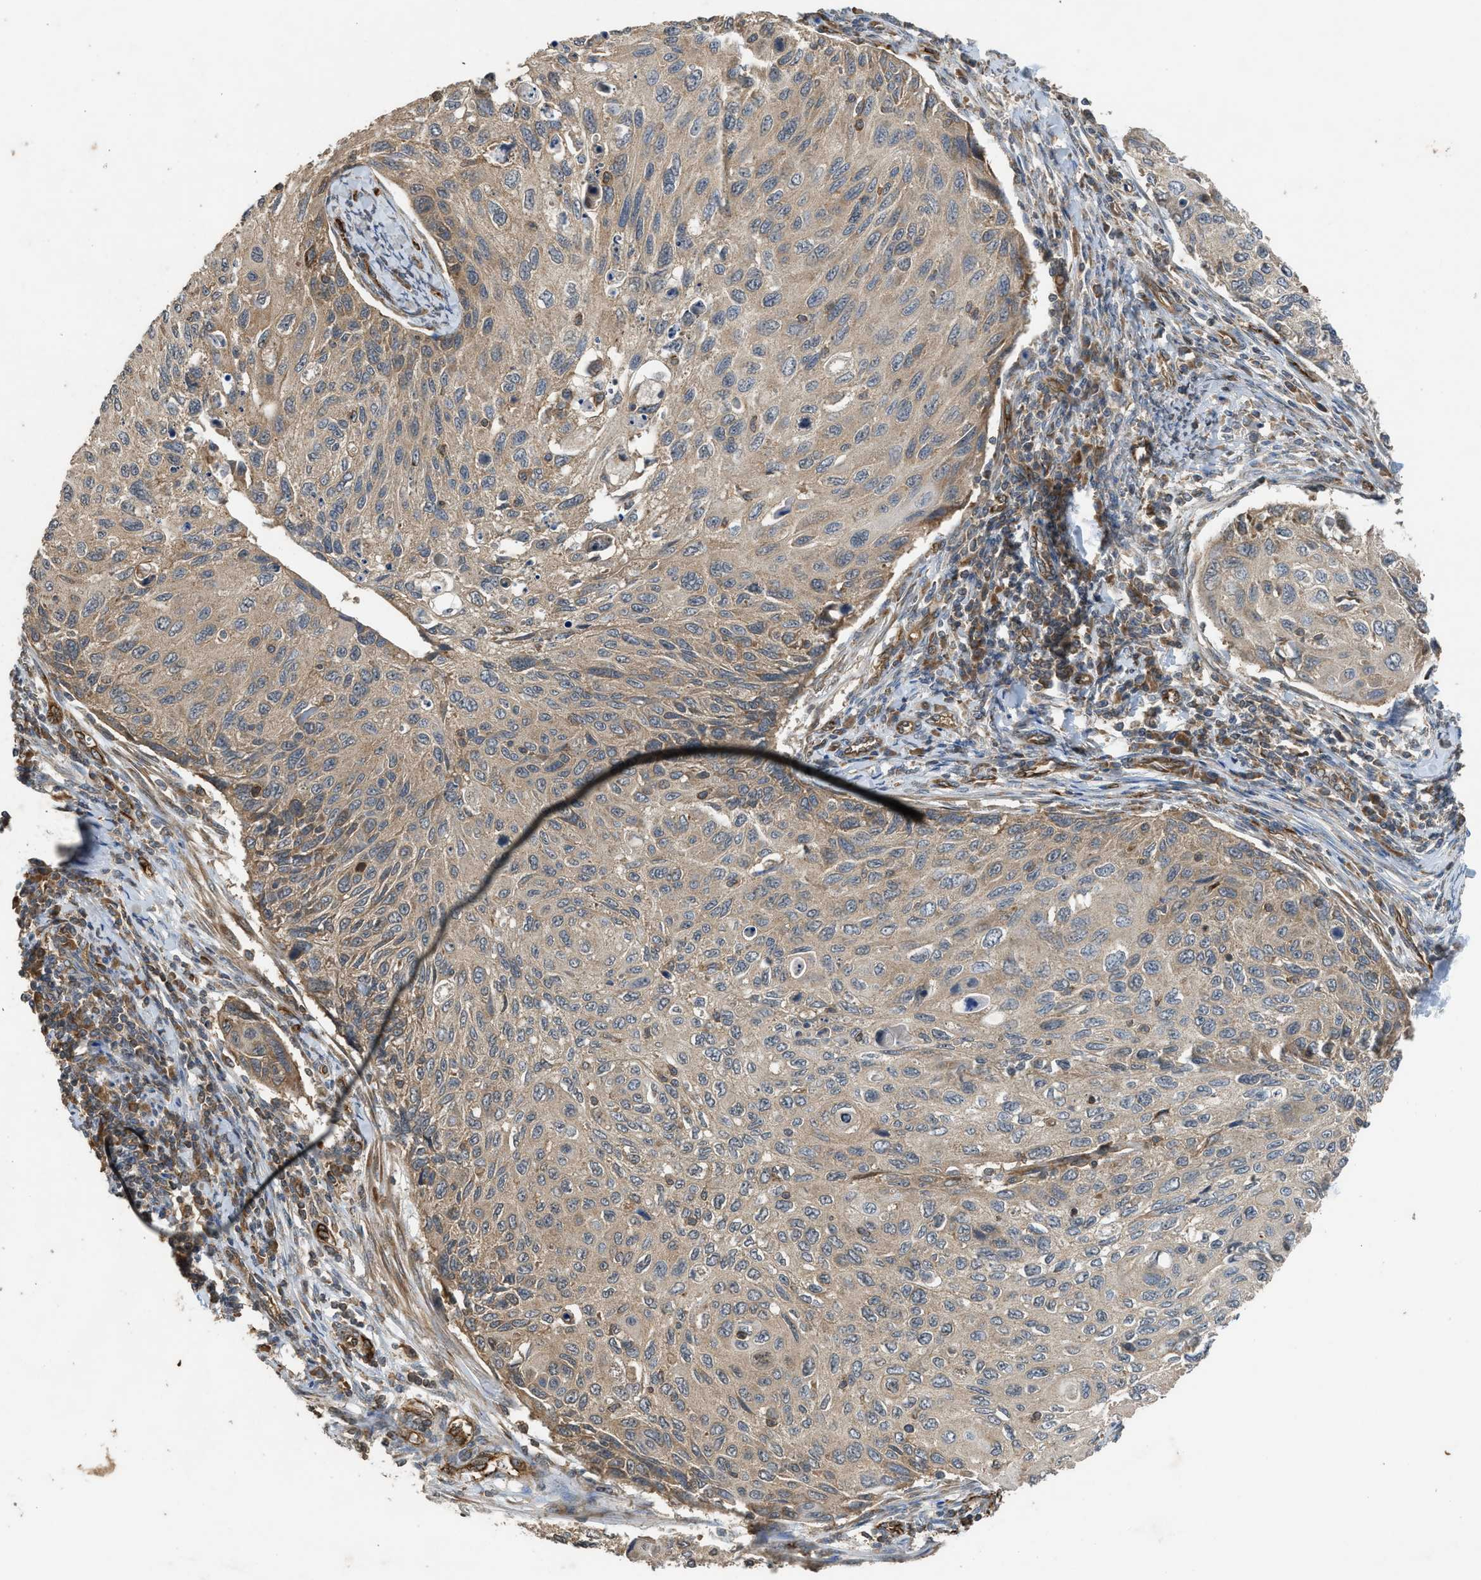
{"staining": {"intensity": "weak", "quantity": ">75%", "location": "cytoplasmic/membranous"}, "tissue": "cervical cancer", "cell_type": "Tumor cells", "image_type": "cancer", "snomed": [{"axis": "morphology", "description": "Squamous cell carcinoma, NOS"}, {"axis": "topography", "description": "Cervix"}], "caption": "Weak cytoplasmic/membranous protein positivity is appreciated in about >75% of tumor cells in cervical cancer. The staining is performed using DAB brown chromogen to label protein expression. The nuclei are counter-stained blue using hematoxylin.", "gene": "HIP1R", "patient": {"sex": "female", "age": 70}}